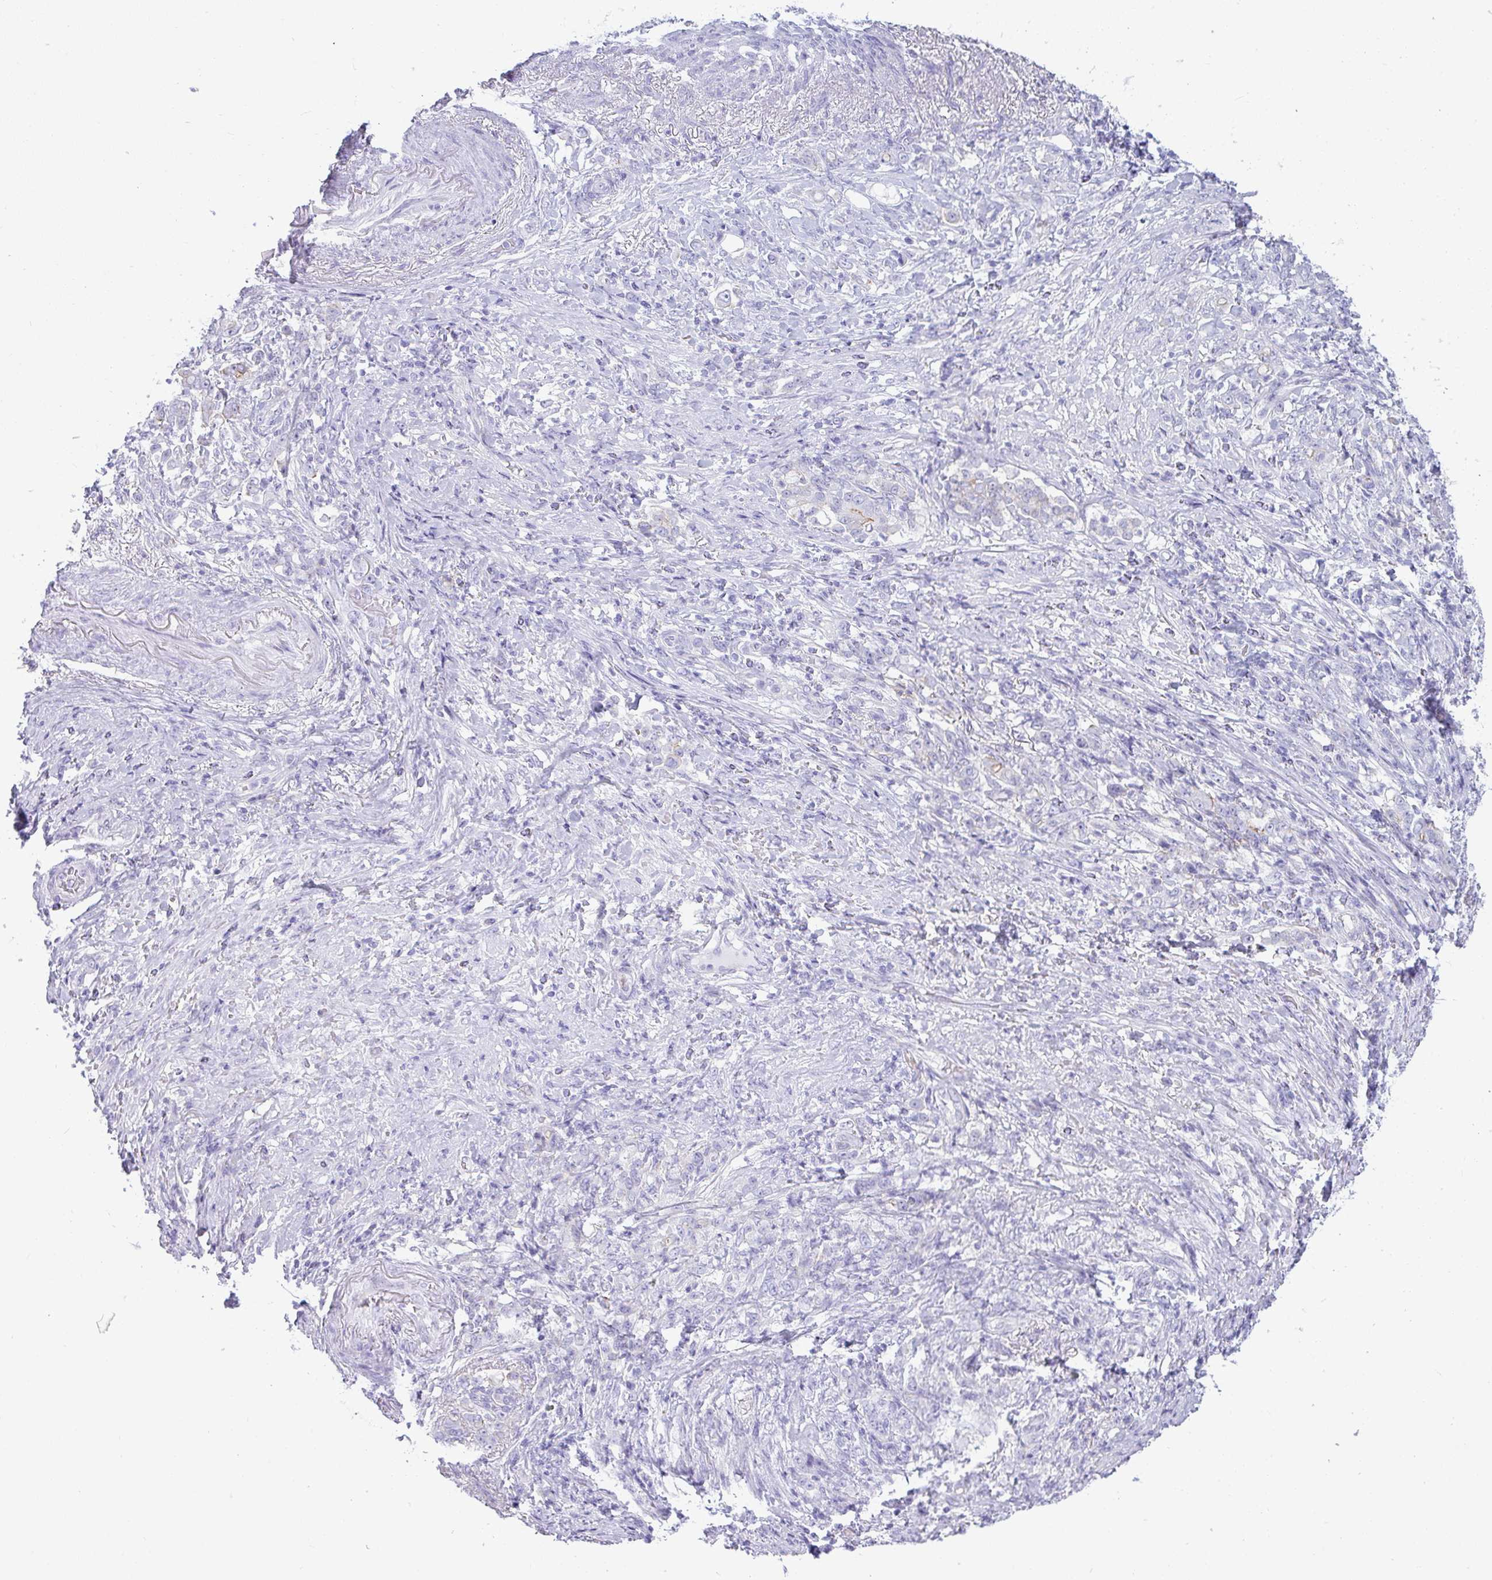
{"staining": {"intensity": "negative", "quantity": "none", "location": "none"}, "tissue": "stomach cancer", "cell_type": "Tumor cells", "image_type": "cancer", "snomed": [{"axis": "morphology", "description": "Adenocarcinoma, NOS"}, {"axis": "topography", "description": "Stomach"}], "caption": "Micrograph shows no protein expression in tumor cells of adenocarcinoma (stomach) tissue.", "gene": "RASL10A", "patient": {"sex": "female", "age": 79}}